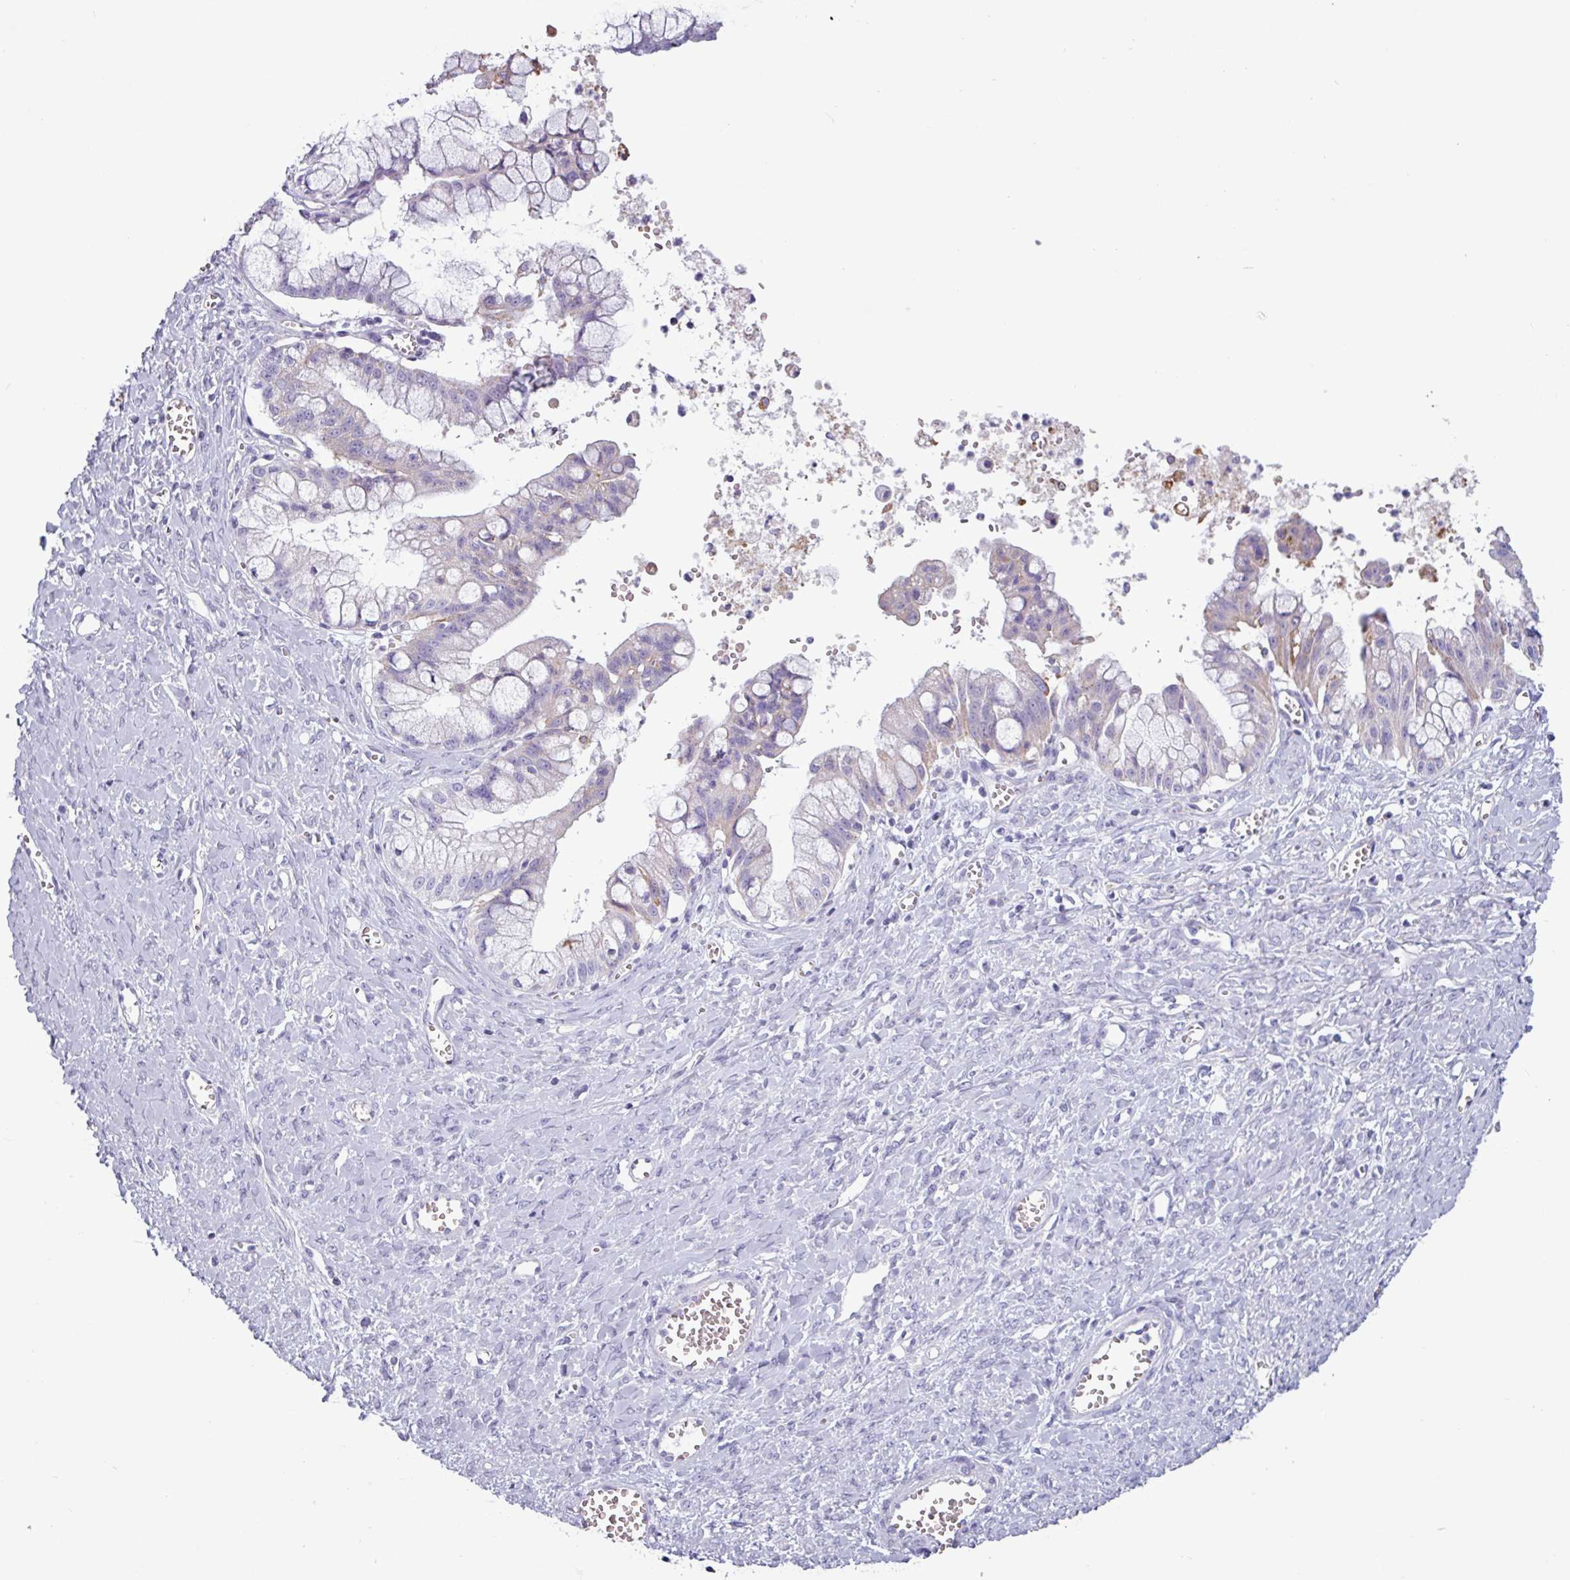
{"staining": {"intensity": "negative", "quantity": "none", "location": "none"}, "tissue": "ovarian cancer", "cell_type": "Tumor cells", "image_type": "cancer", "snomed": [{"axis": "morphology", "description": "Cystadenocarcinoma, mucinous, NOS"}, {"axis": "topography", "description": "Ovary"}], "caption": "This is an immunohistochemistry (IHC) image of human mucinous cystadenocarcinoma (ovarian). There is no expression in tumor cells.", "gene": "CAMK1", "patient": {"sex": "female", "age": 70}}